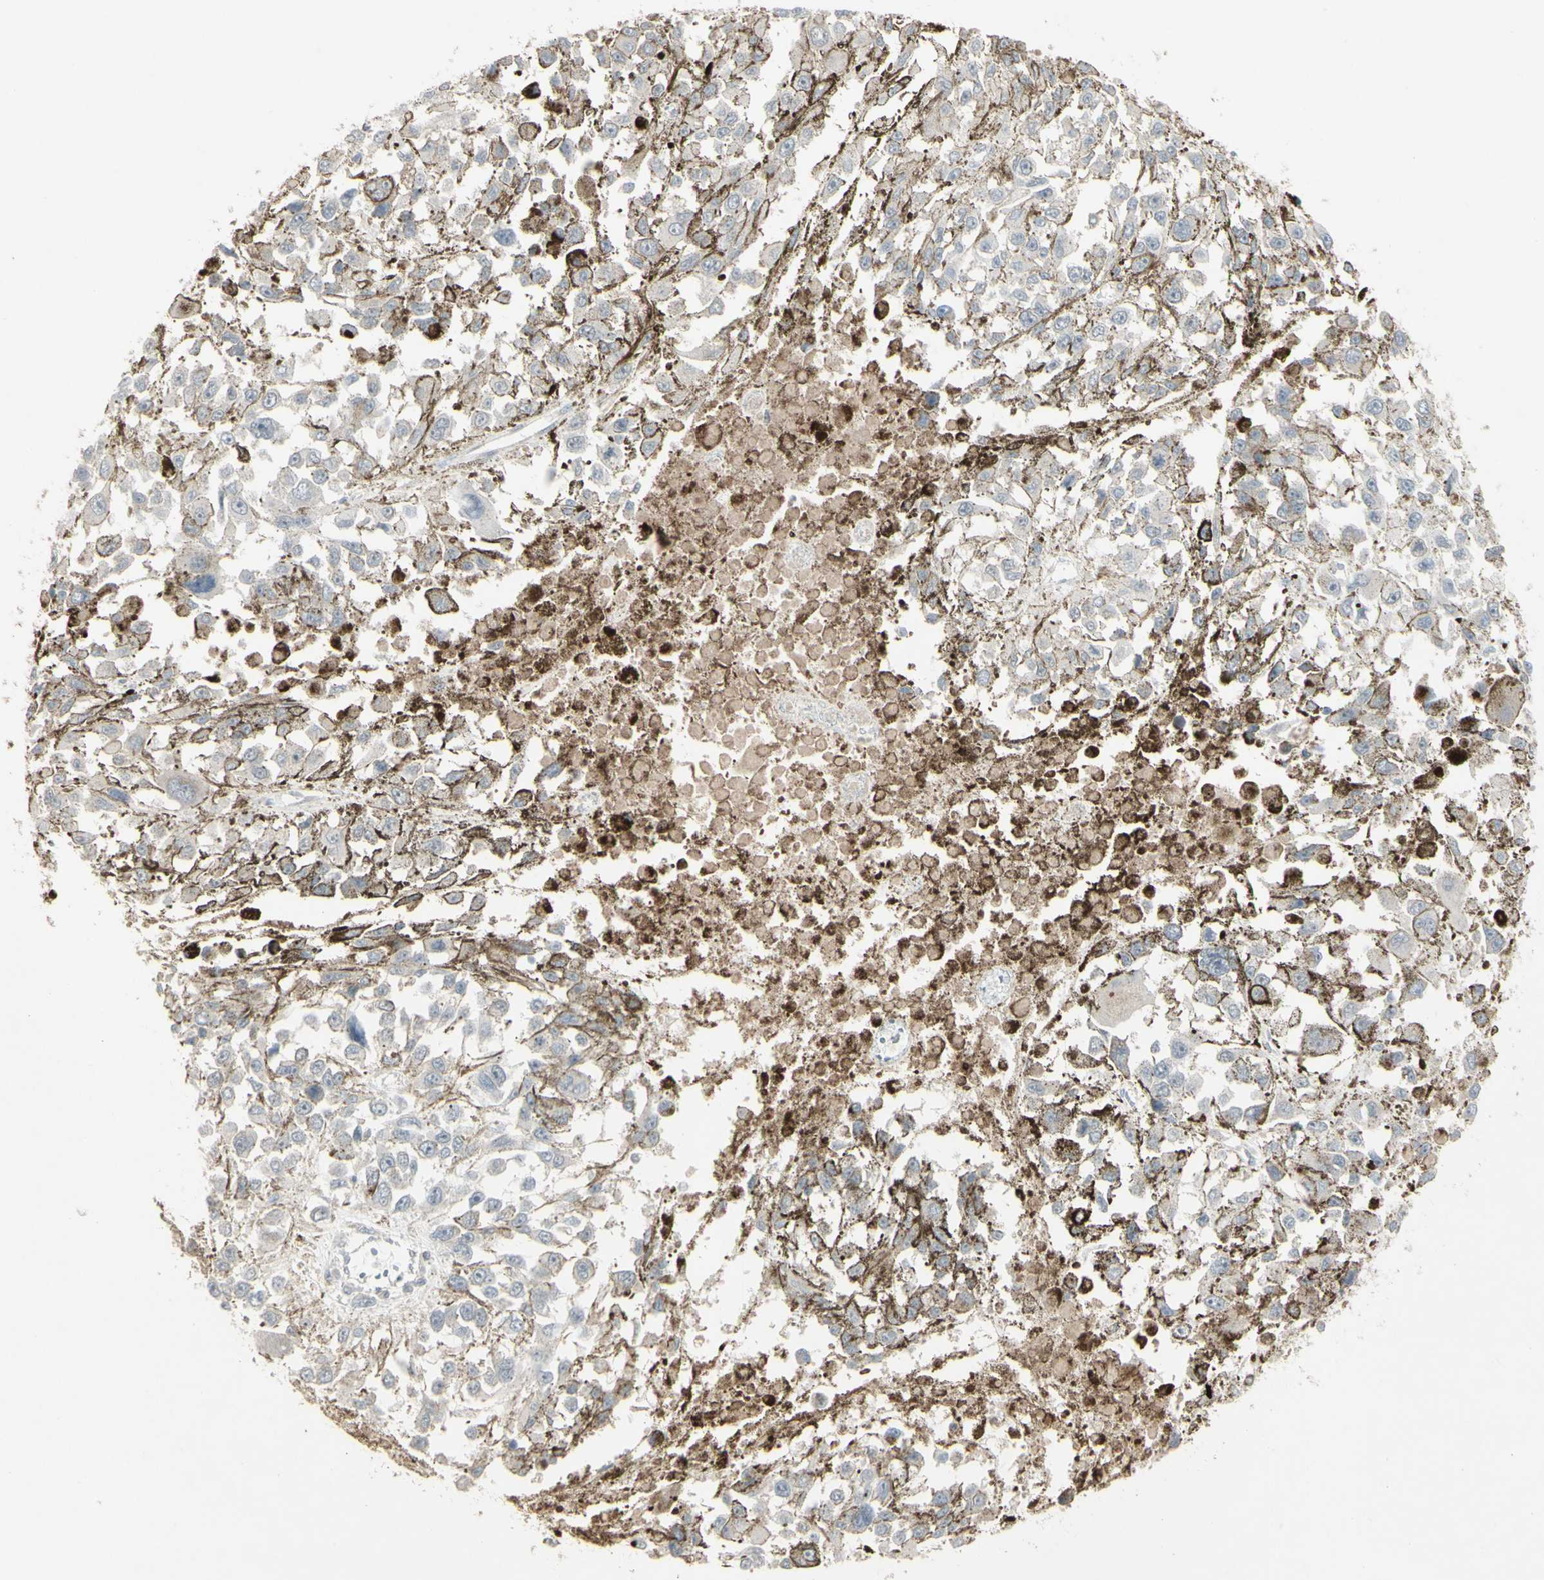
{"staining": {"intensity": "weak", "quantity": "<25%", "location": "cytoplasmic/membranous"}, "tissue": "melanoma", "cell_type": "Tumor cells", "image_type": "cancer", "snomed": [{"axis": "morphology", "description": "Malignant melanoma, Metastatic site"}, {"axis": "topography", "description": "Lymph node"}], "caption": "High power microscopy micrograph of an immunohistochemistry (IHC) image of melanoma, revealing no significant expression in tumor cells.", "gene": "PIAS4", "patient": {"sex": "male", "age": 59}}